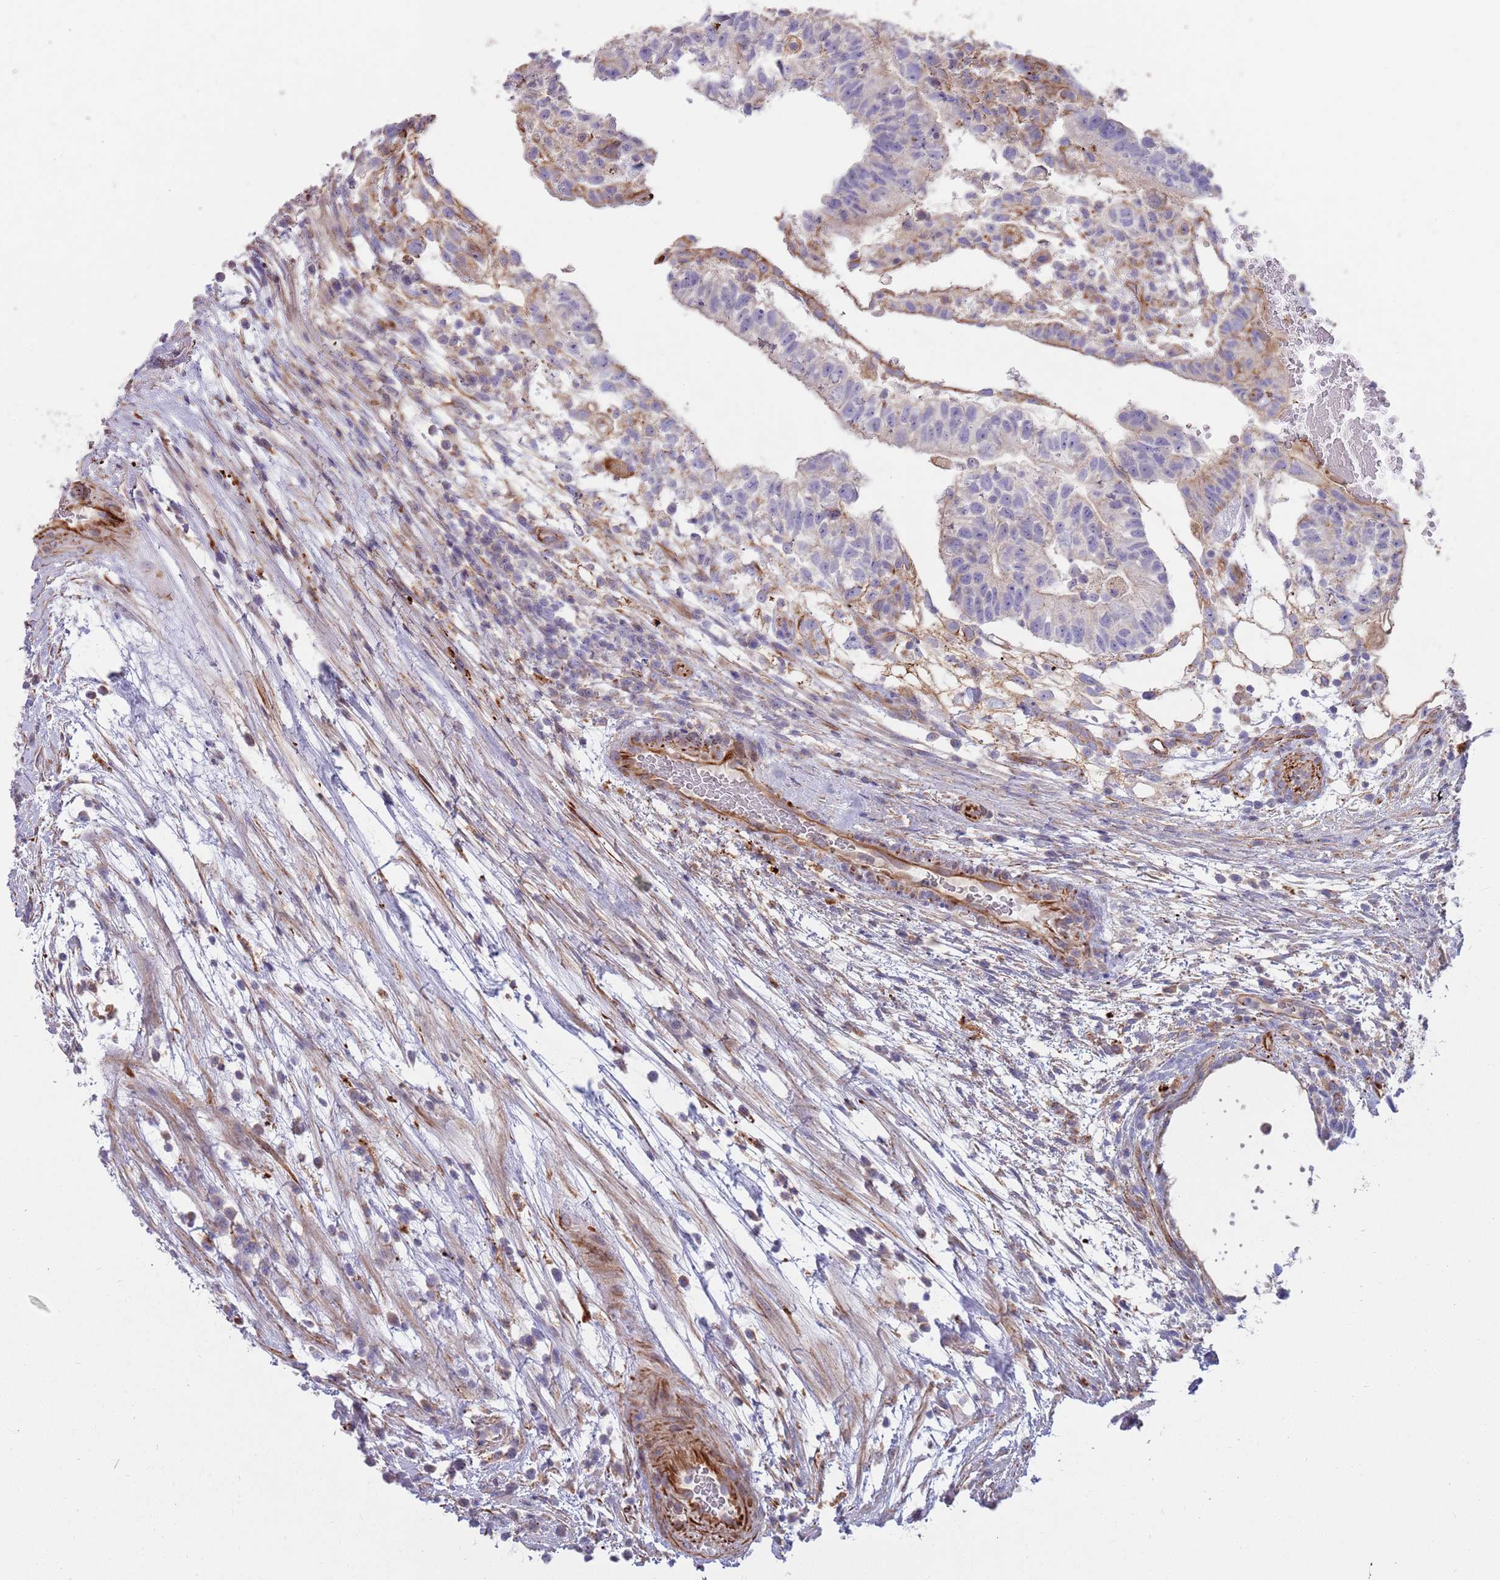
{"staining": {"intensity": "strong", "quantity": "<25%", "location": "cytoplasmic/membranous"}, "tissue": "testis cancer", "cell_type": "Tumor cells", "image_type": "cancer", "snomed": [{"axis": "morphology", "description": "Normal tissue, NOS"}, {"axis": "morphology", "description": "Carcinoma, Embryonal, NOS"}, {"axis": "topography", "description": "Testis"}], "caption": "Tumor cells reveal medium levels of strong cytoplasmic/membranous positivity in about <25% of cells in embryonal carcinoma (testis).", "gene": "MOGAT1", "patient": {"sex": "male", "age": 32}}